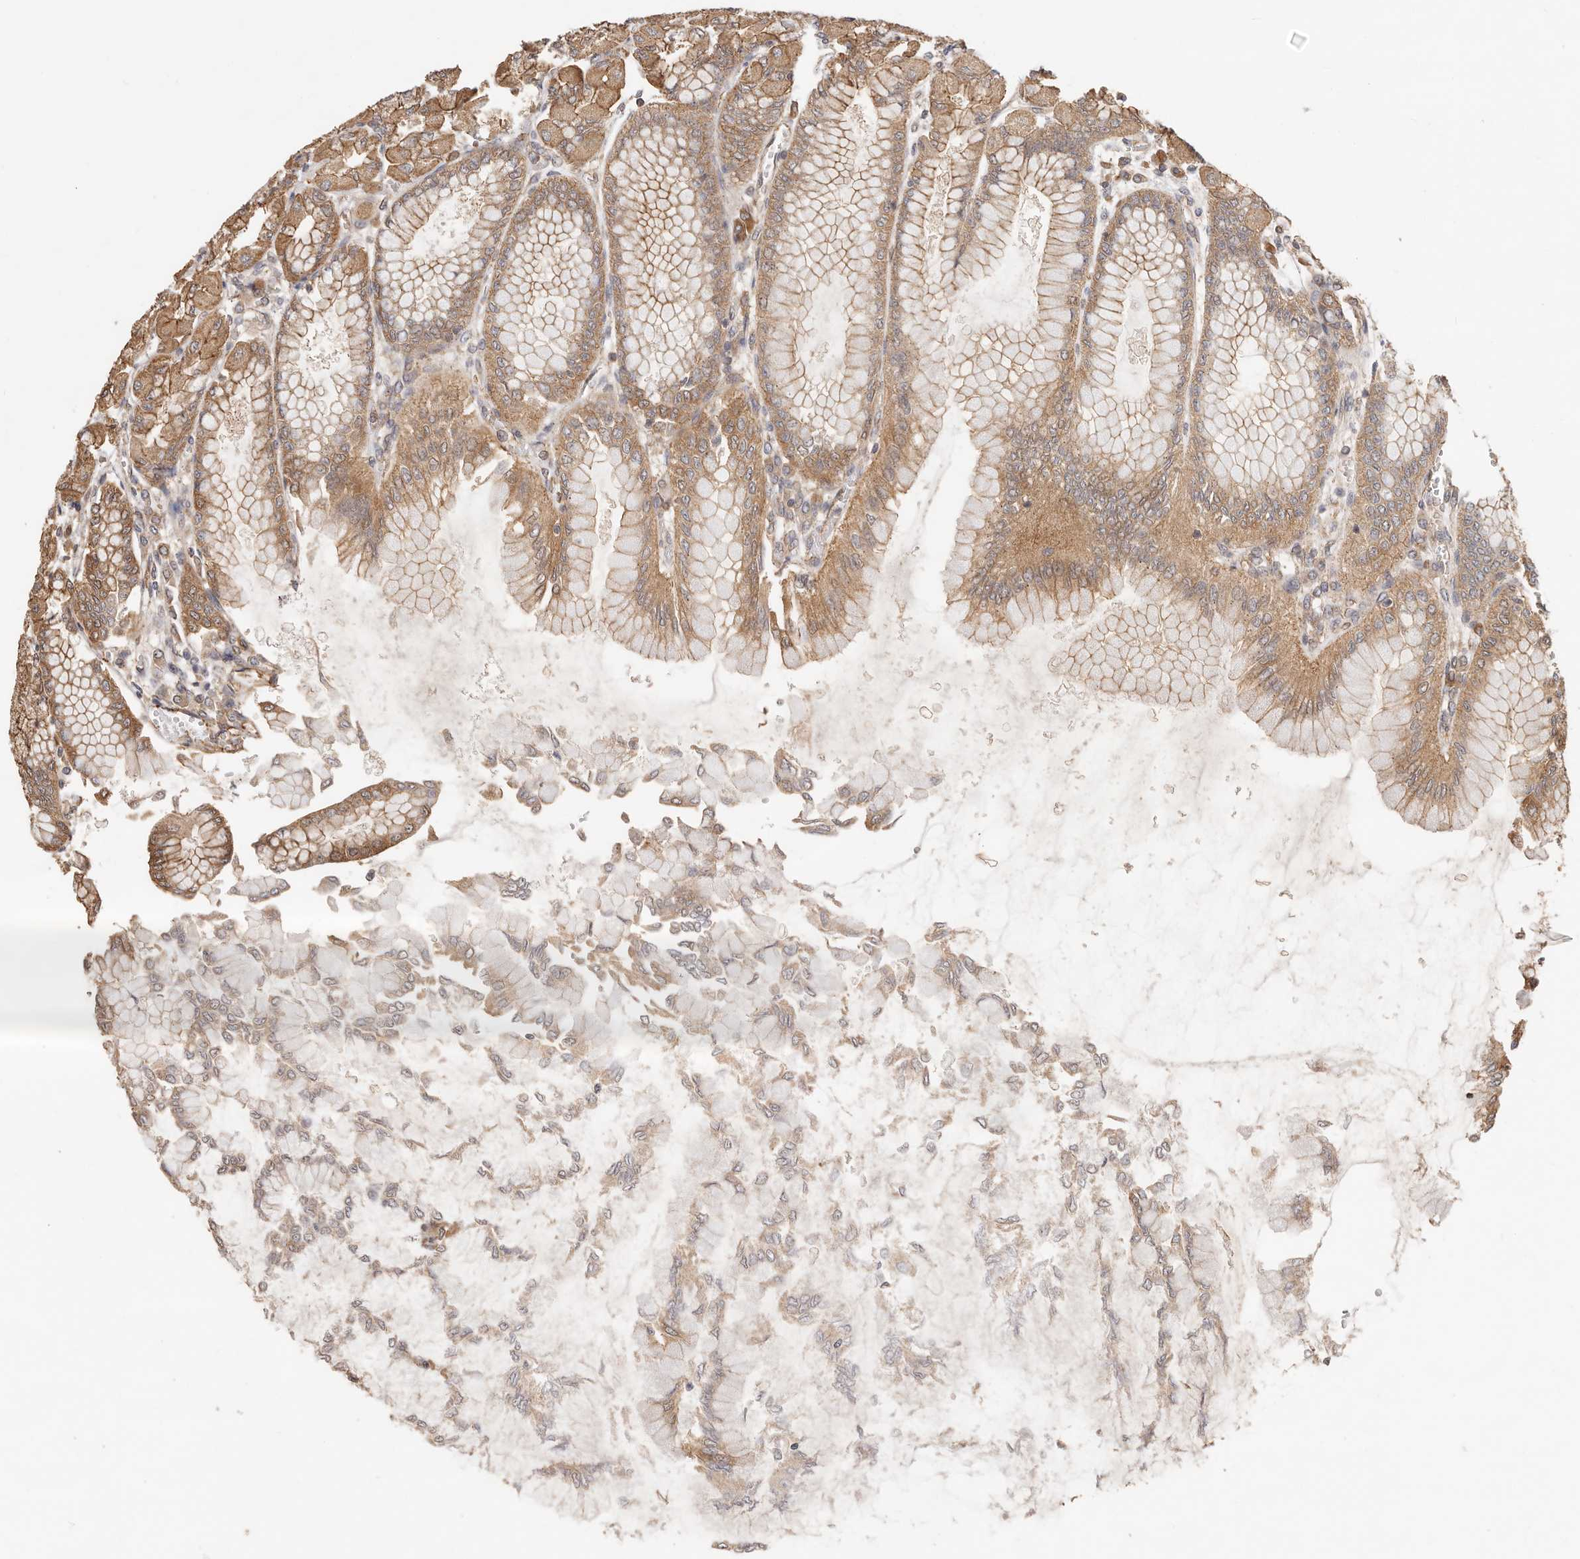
{"staining": {"intensity": "strong", "quantity": ">75%", "location": "cytoplasmic/membranous"}, "tissue": "stomach", "cell_type": "Glandular cells", "image_type": "normal", "snomed": [{"axis": "morphology", "description": "Normal tissue, NOS"}, {"axis": "topography", "description": "Stomach, upper"}], "caption": "Stomach stained with DAB IHC exhibits high levels of strong cytoplasmic/membranous expression in about >75% of glandular cells. (DAB (3,3'-diaminobenzidine) IHC with brightfield microscopy, high magnification).", "gene": "AFDN", "patient": {"sex": "female", "age": 56}}